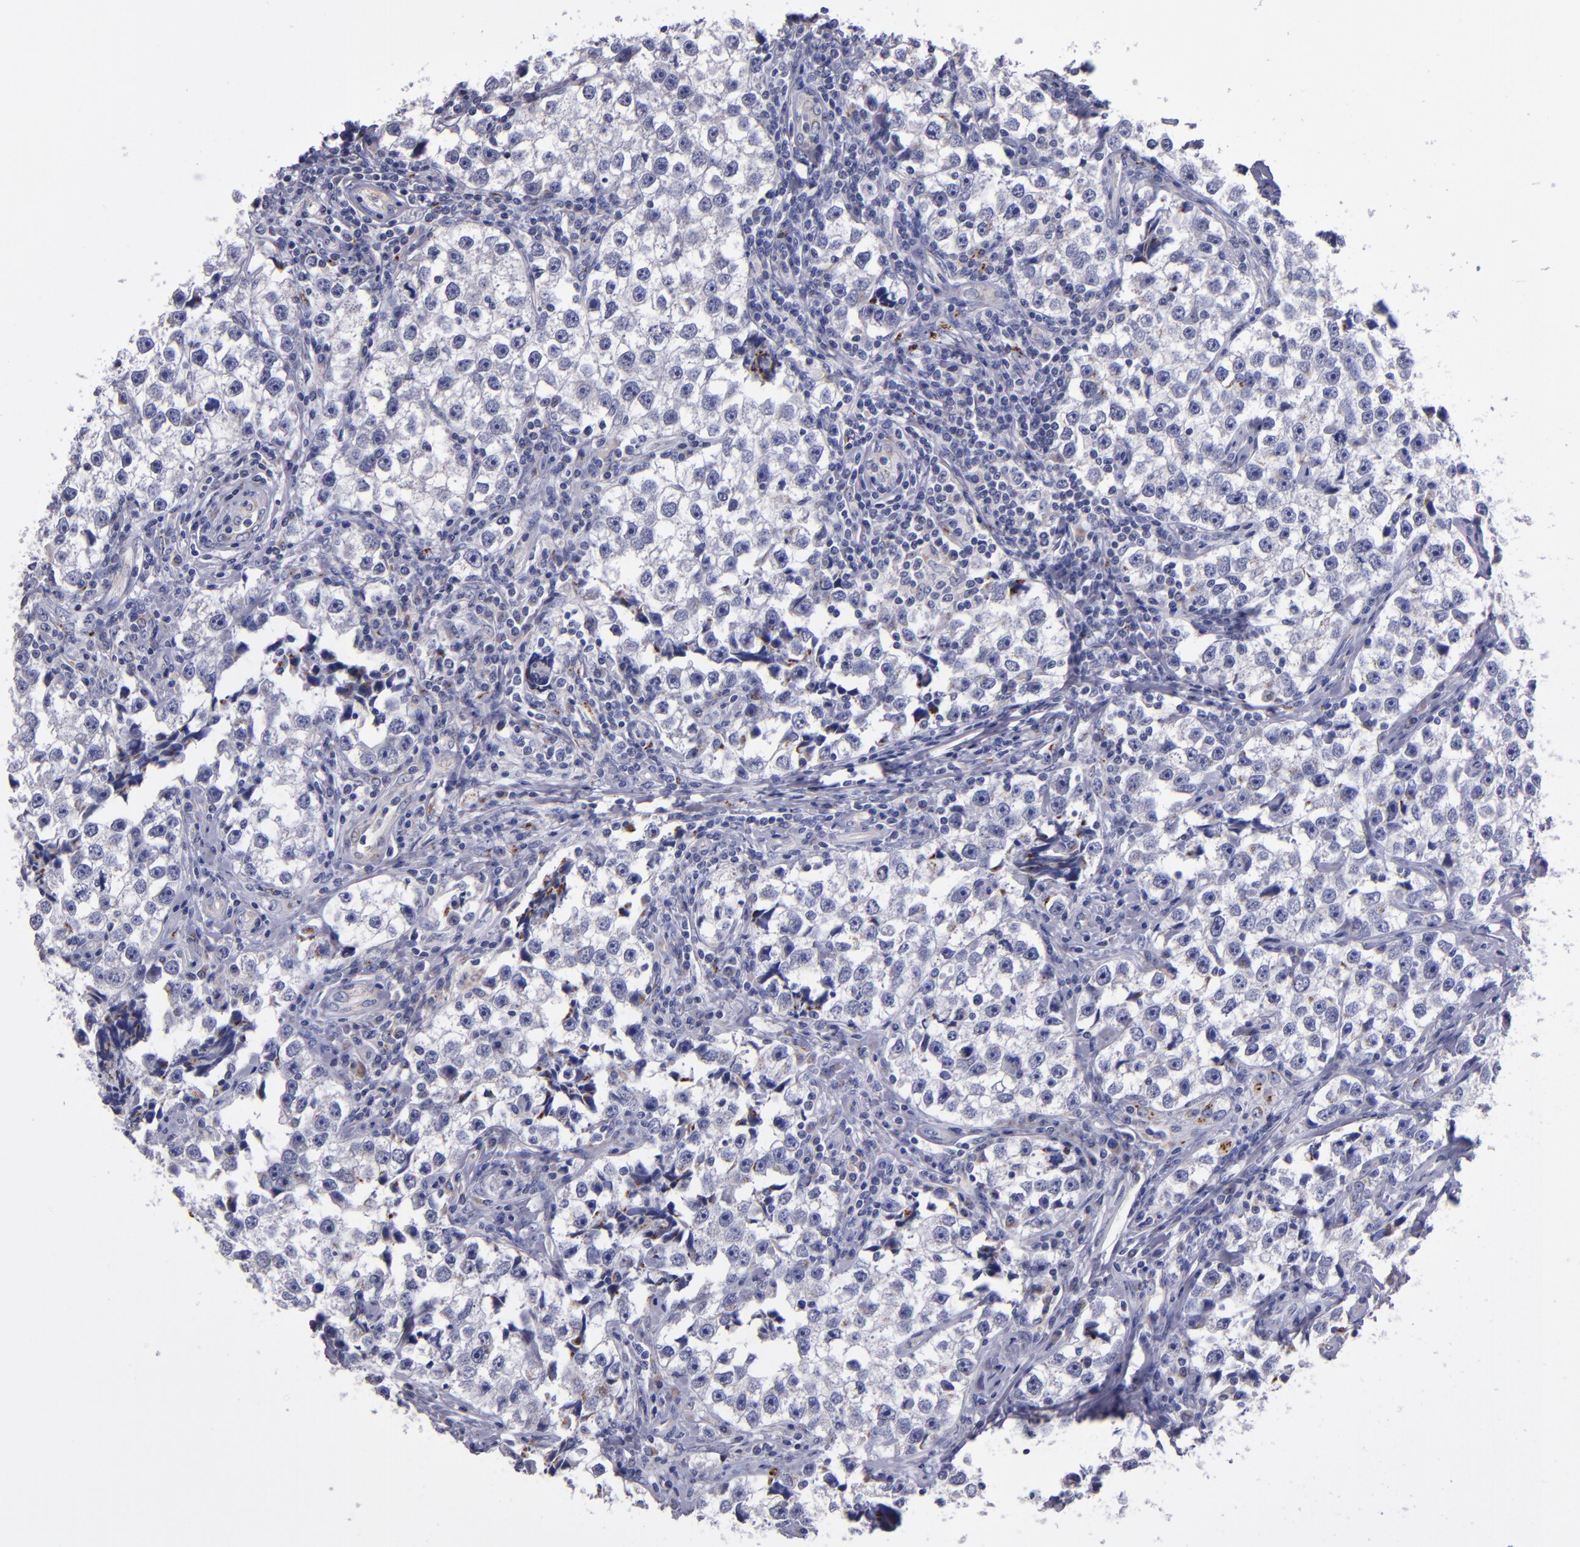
{"staining": {"intensity": "weak", "quantity": "<25%", "location": "cytoplasmic/membranous"}, "tissue": "testis cancer", "cell_type": "Tumor cells", "image_type": "cancer", "snomed": [{"axis": "morphology", "description": "Seminoma, NOS"}, {"axis": "topography", "description": "Testis"}], "caption": "Testis cancer stained for a protein using IHC shows no positivity tumor cells.", "gene": "RAB41", "patient": {"sex": "male", "age": 32}}